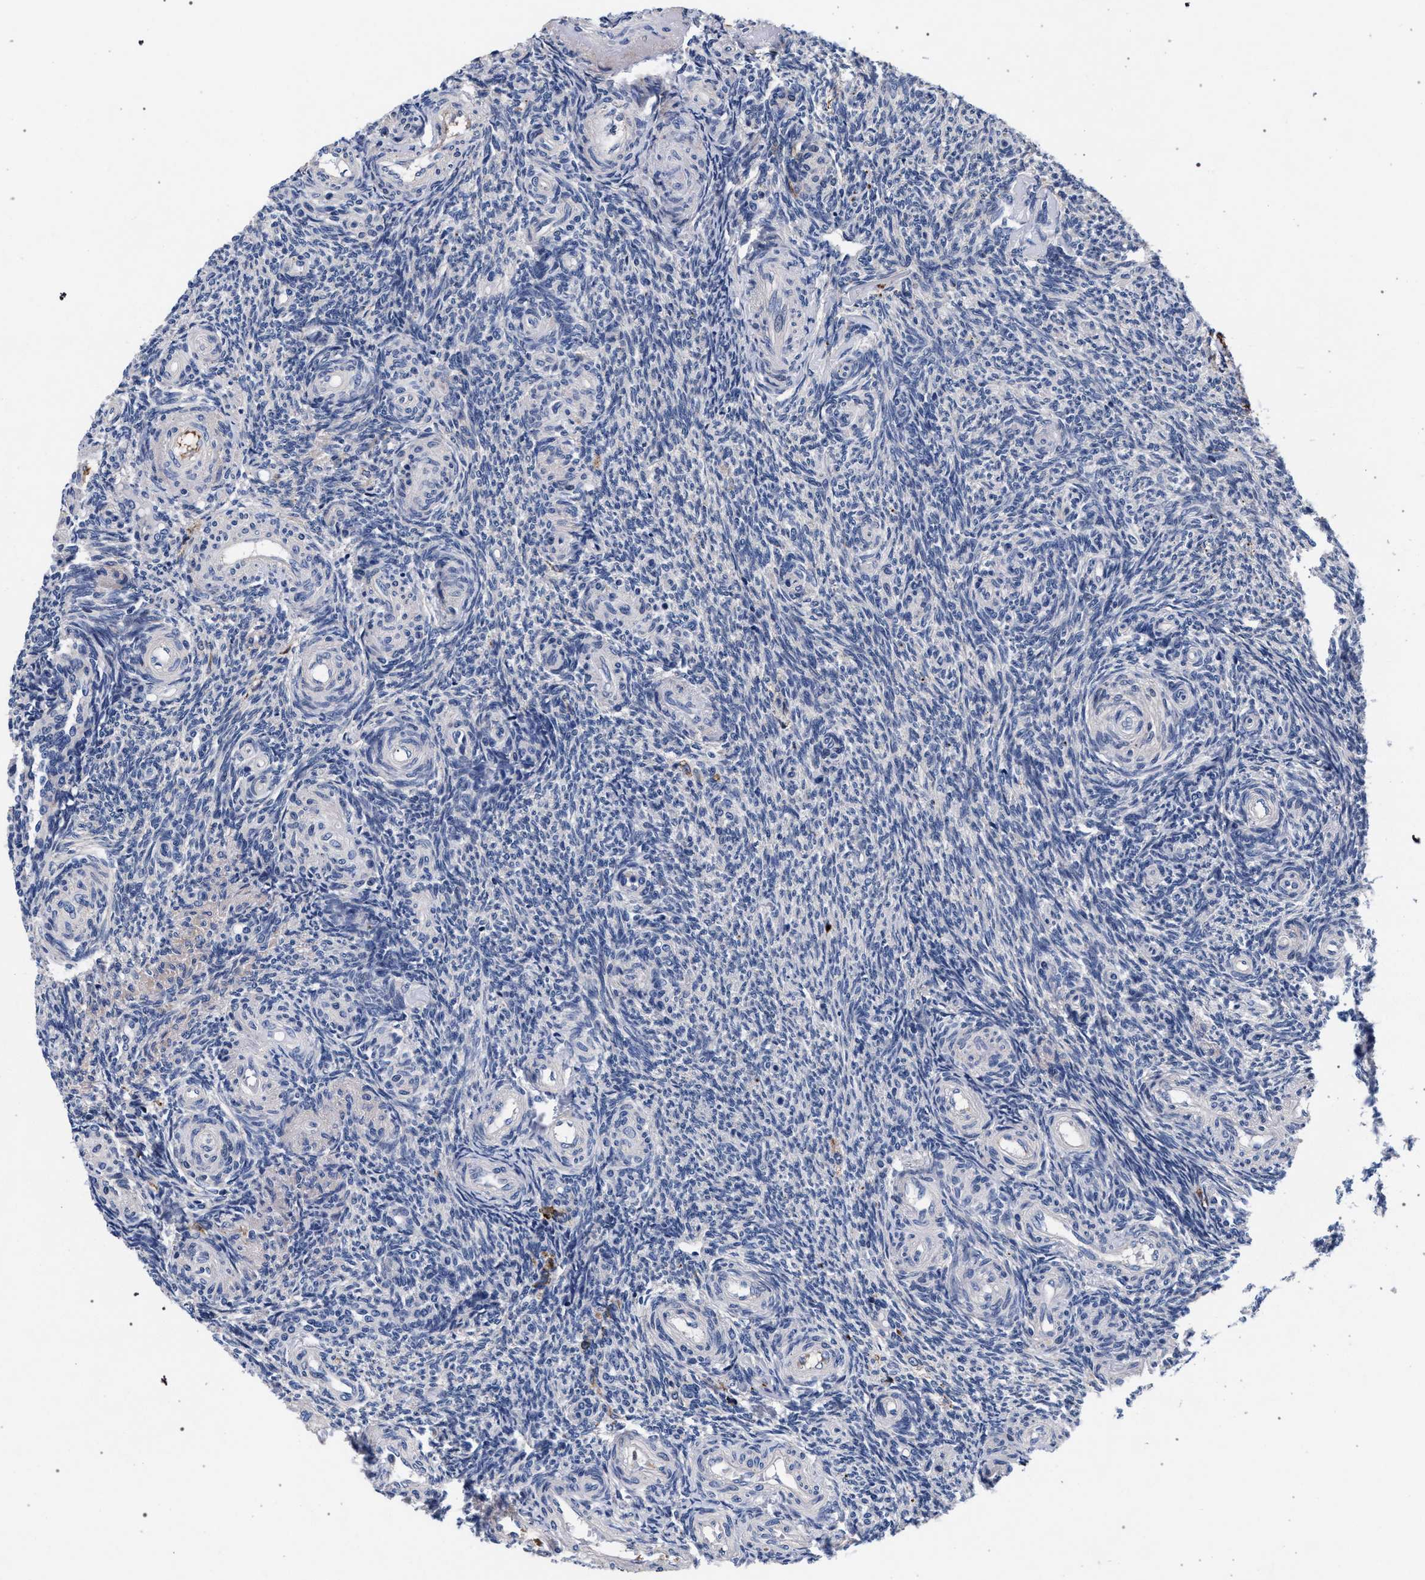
{"staining": {"intensity": "negative", "quantity": "none", "location": "none"}, "tissue": "ovary", "cell_type": "Ovarian stroma cells", "image_type": "normal", "snomed": [{"axis": "morphology", "description": "Normal tissue, NOS"}, {"axis": "topography", "description": "Ovary"}], "caption": "DAB immunohistochemical staining of unremarkable ovary reveals no significant expression in ovarian stroma cells. (DAB (3,3'-diaminobenzidine) immunohistochemistry (IHC) with hematoxylin counter stain).", "gene": "ACOX1", "patient": {"sex": "female", "age": 41}}